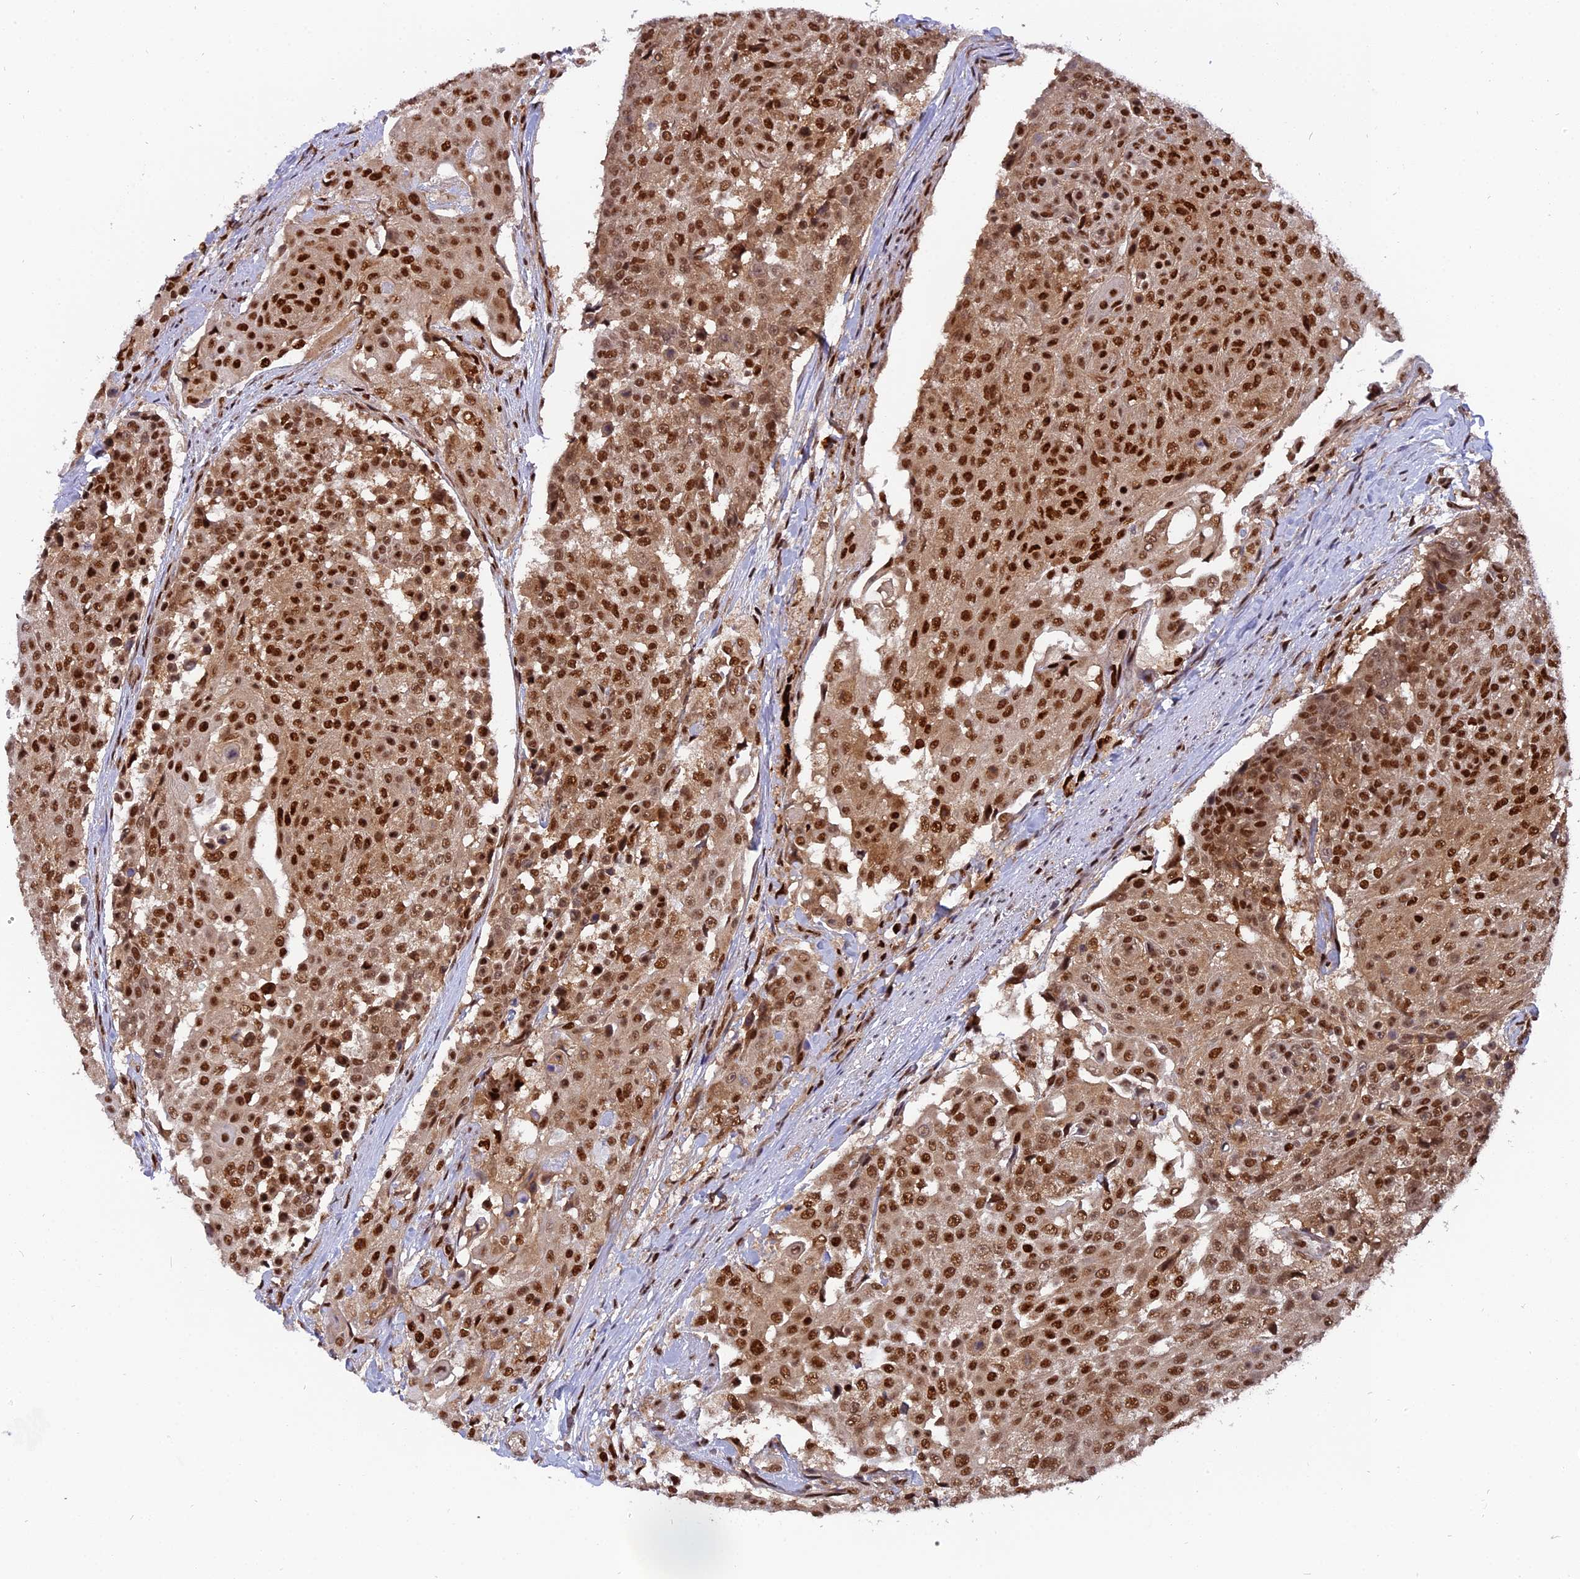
{"staining": {"intensity": "strong", "quantity": ">75%", "location": "nuclear"}, "tissue": "urothelial cancer", "cell_type": "Tumor cells", "image_type": "cancer", "snomed": [{"axis": "morphology", "description": "Urothelial carcinoma, High grade"}, {"axis": "topography", "description": "Urinary bladder"}], "caption": "Human urothelial cancer stained with a protein marker reveals strong staining in tumor cells.", "gene": "RAMAC", "patient": {"sex": "female", "age": 63}}